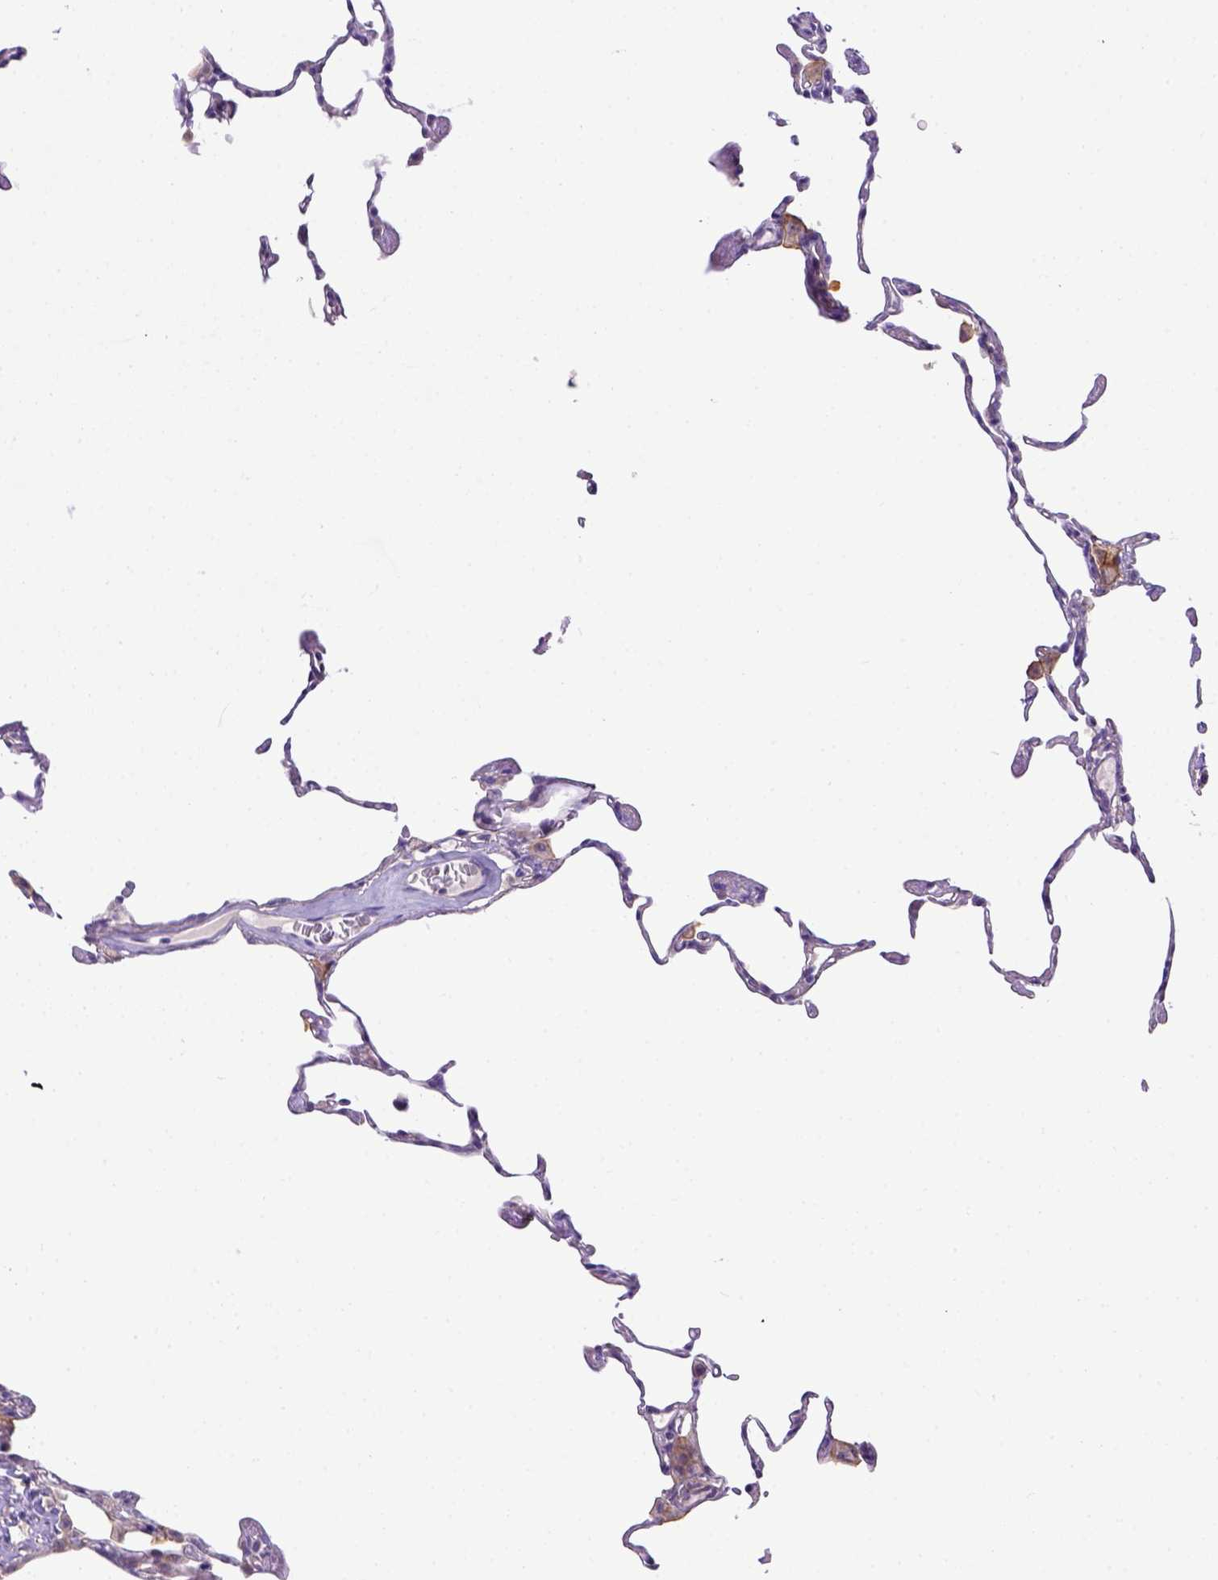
{"staining": {"intensity": "negative", "quantity": "none", "location": "none"}, "tissue": "lung", "cell_type": "Alveolar cells", "image_type": "normal", "snomed": [{"axis": "morphology", "description": "Normal tissue, NOS"}, {"axis": "topography", "description": "Lung"}], "caption": "Immunohistochemistry (IHC) histopathology image of benign lung: lung stained with DAB (3,3'-diaminobenzidine) displays no significant protein positivity in alveolar cells. (DAB (3,3'-diaminobenzidine) immunohistochemistry (IHC), high magnification).", "gene": "CD40", "patient": {"sex": "female", "age": 57}}